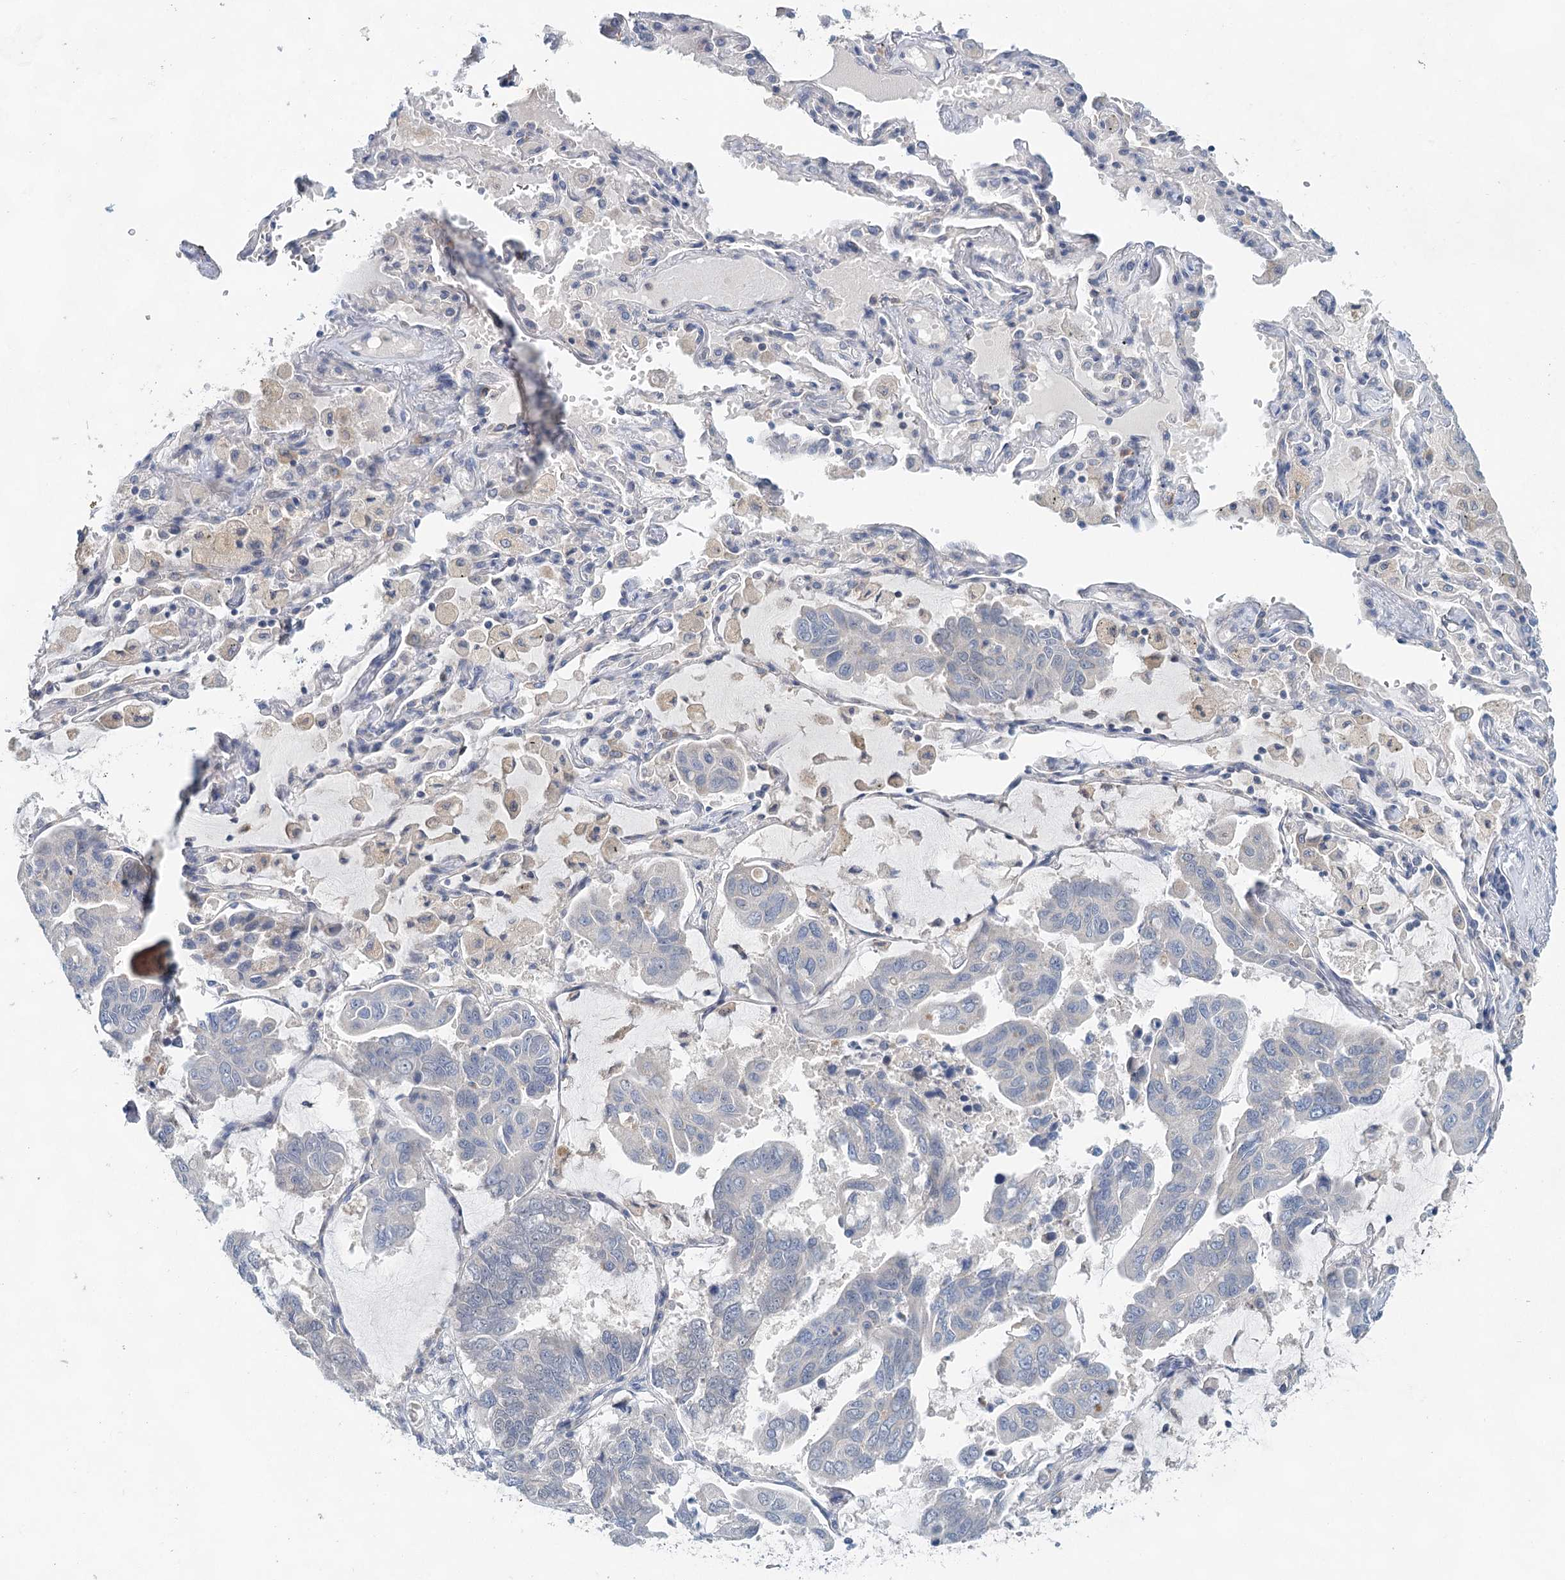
{"staining": {"intensity": "negative", "quantity": "none", "location": "none"}, "tissue": "lung cancer", "cell_type": "Tumor cells", "image_type": "cancer", "snomed": [{"axis": "morphology", "description": "Adenocarcinoma, NOS"}, {"axis": "topography", "description": "Lung"}], "caption": "This is an IHC micrograph of lung cancer. There is no positivity in tumor cells.", "gene": "BLTP1", "patient": {"sex": "male", "age": 64}}